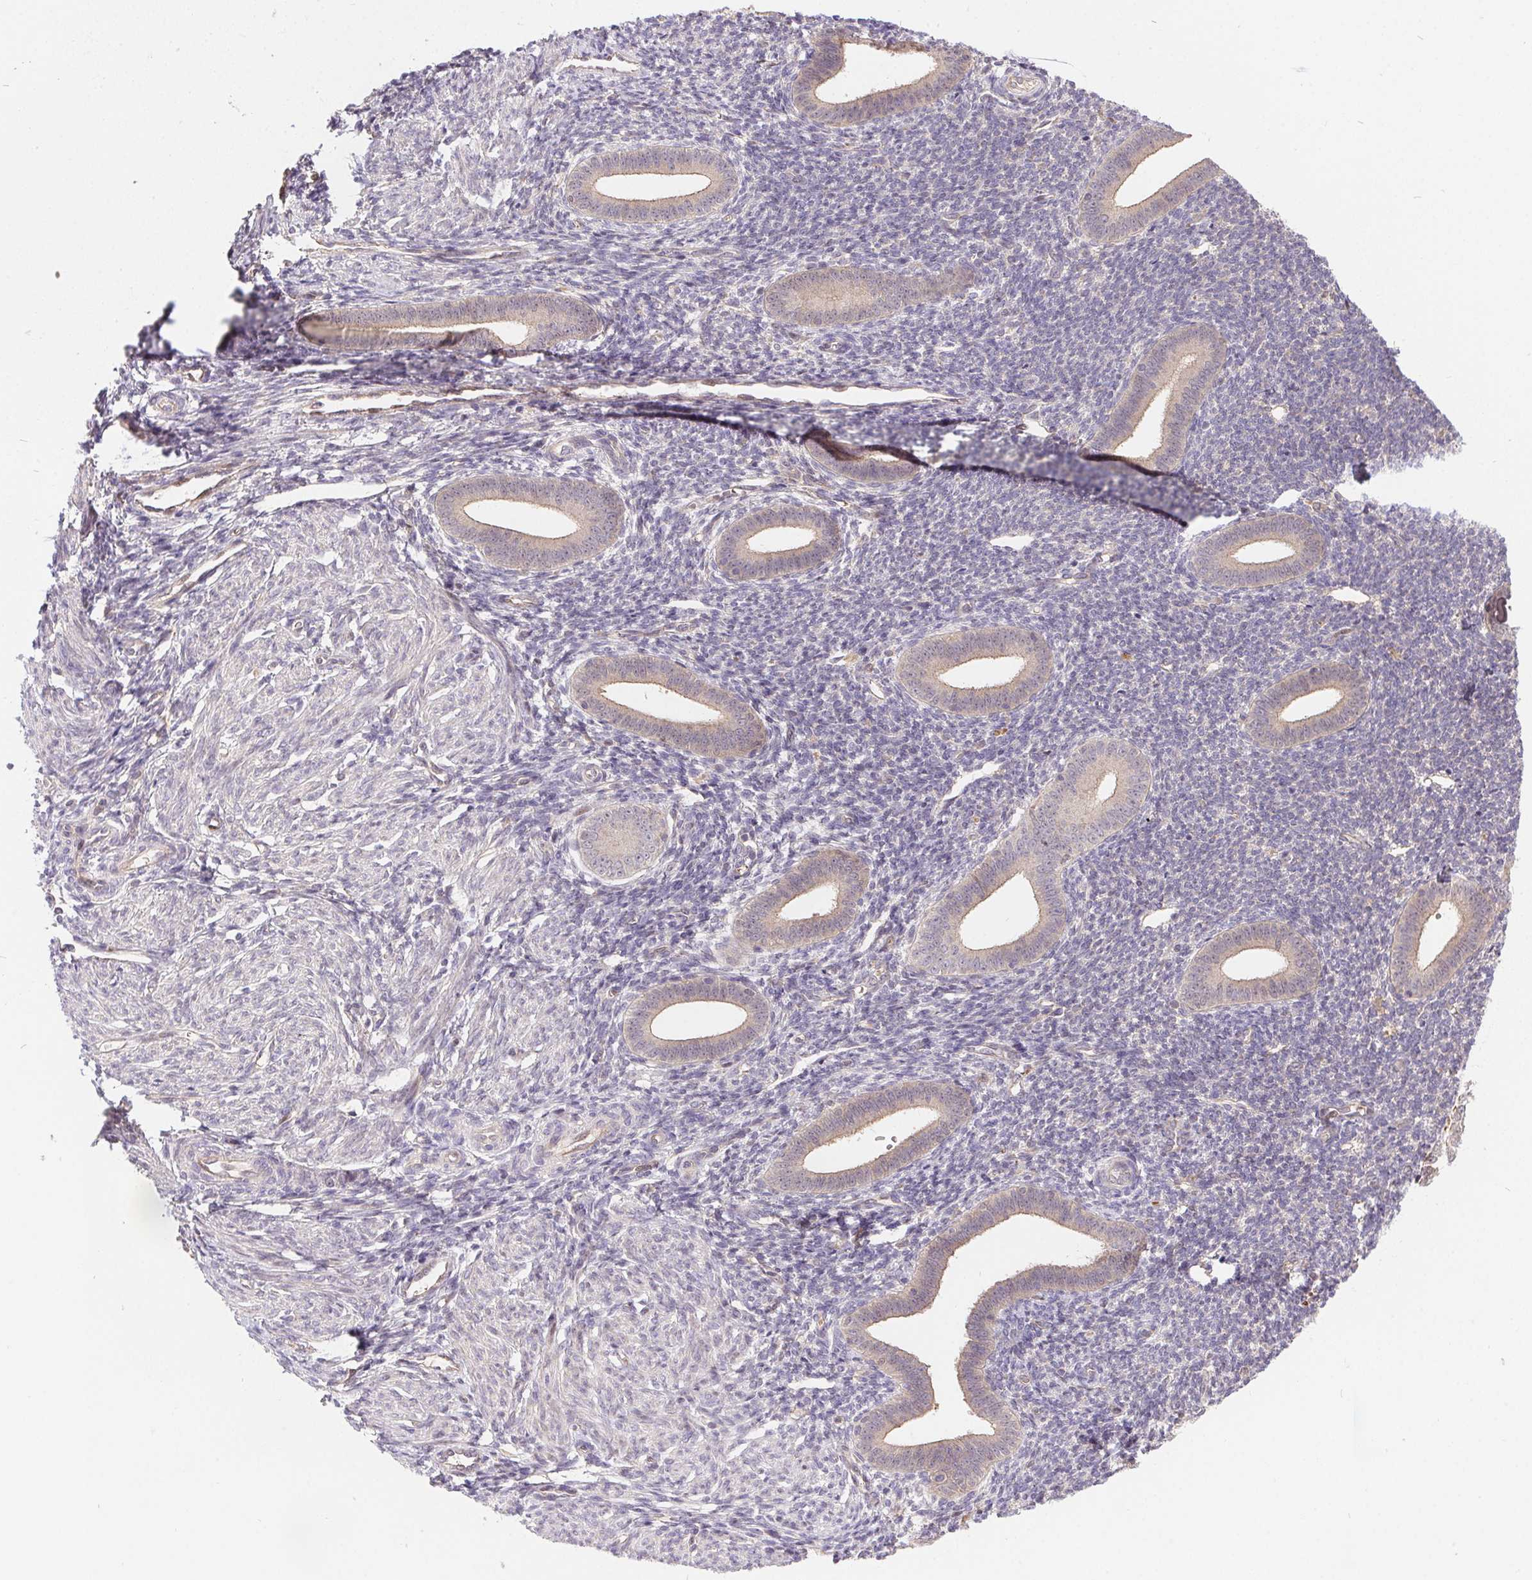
{"staining": {"intensity": "negative", "quantity": "none", "location": "none"}, "tissue": "endometrium", "cell_type": "Cells in endometrial stroma", "image_type": "normal", "snomed": [{"axis": "morphology", "description": "Normal tissue, NOS"}, {"axis": "topography", "description": "Endometrium"}], "caption": "Endometrium was stained to show a protein in brown. There is no significant staining in cells in endometrial stroma. (Stains: DAB immunohistochemistry (IHC) with hematoxylin counter stain, Microscopy: brightfield microscopy at high magnification).", "gene": "NUDT16", "patient": {"sex": "female", "age": 25}}